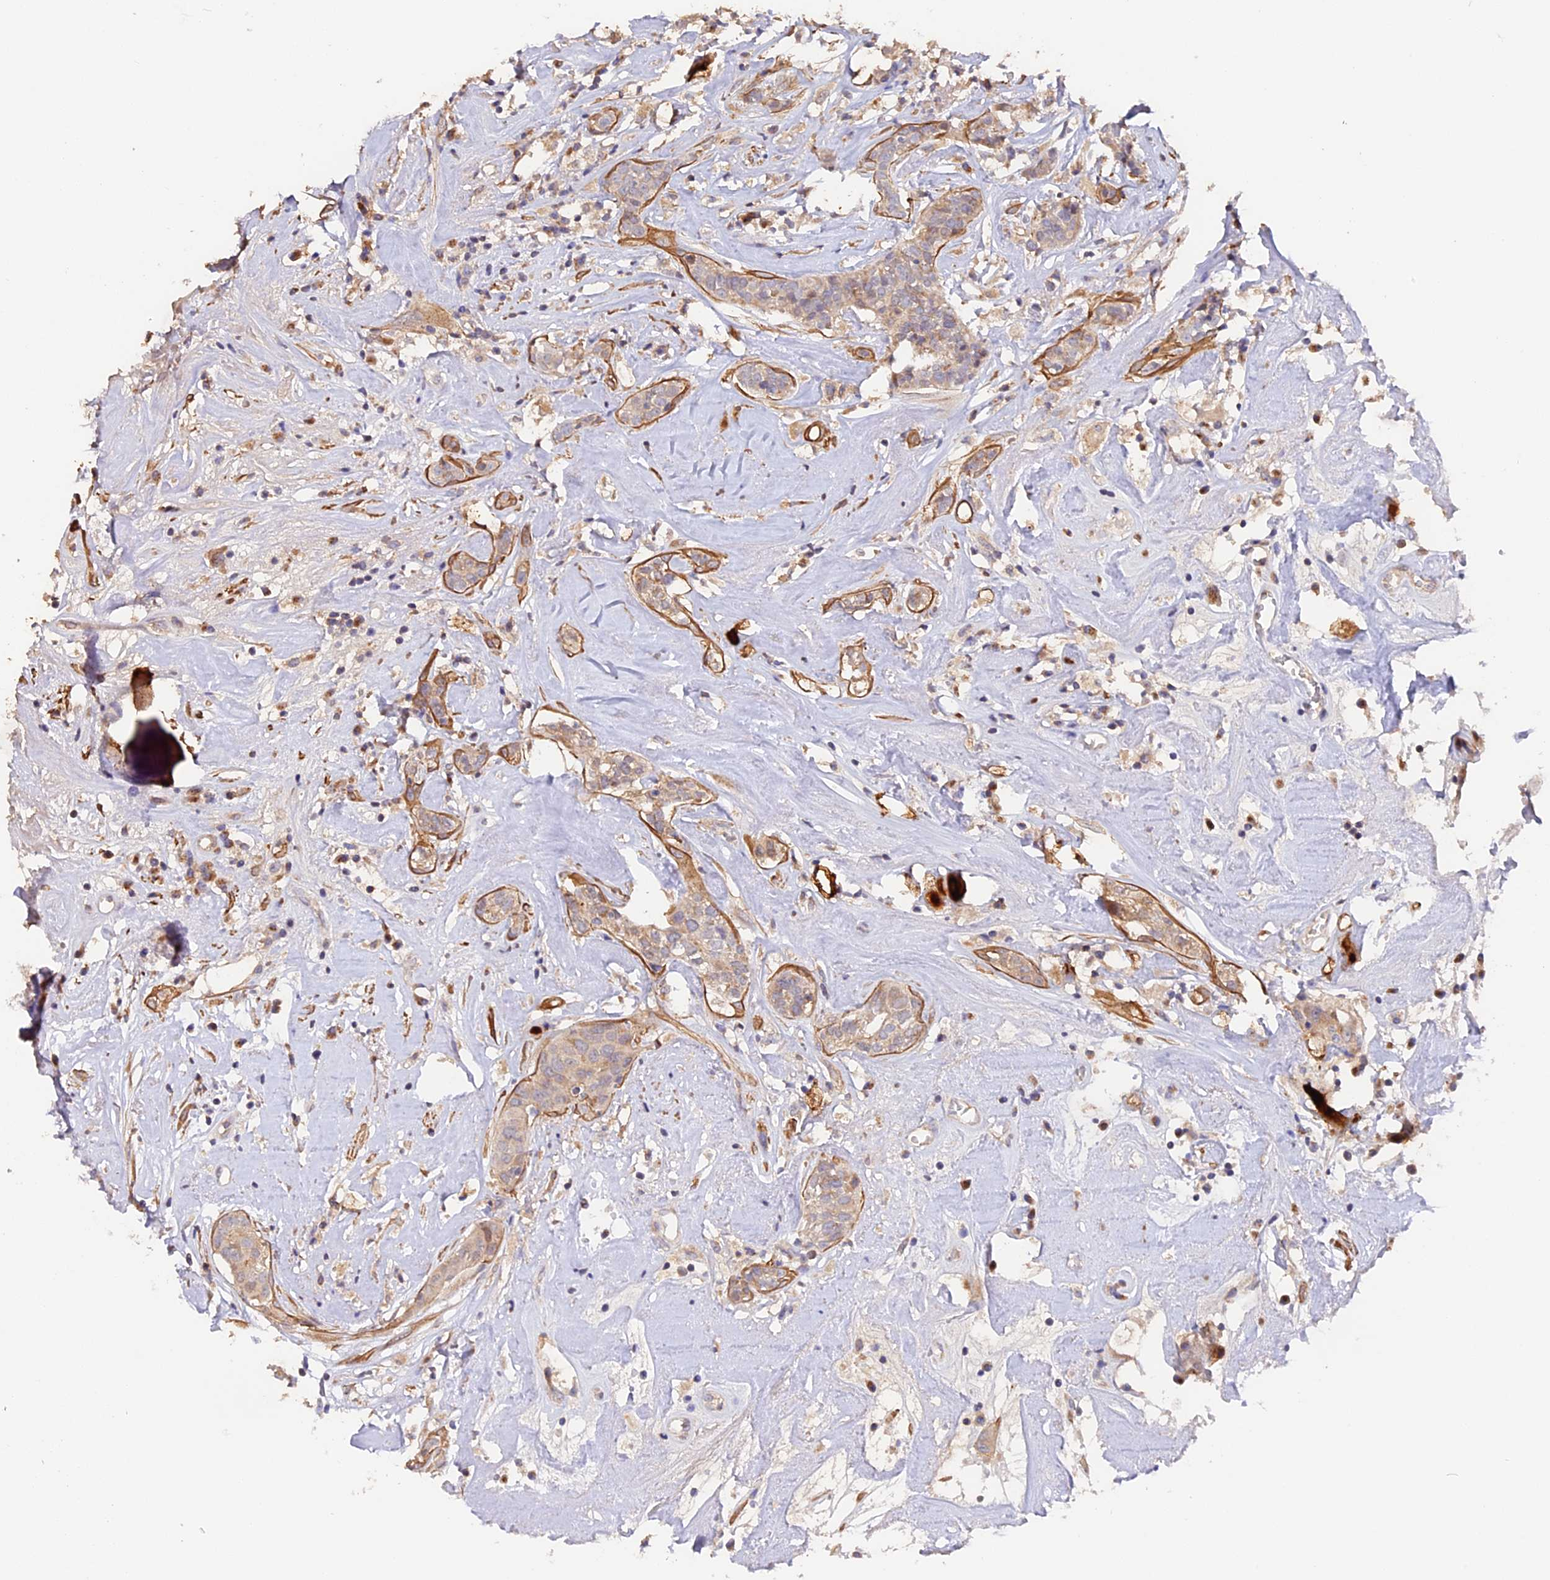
{"staining": {"intensity": "weak", "quantity": ">75%", "location": "cytoplasmic/membranous"}, "tissue": "head and neck cancer", "cell_type": "Tumor cells", "image_type": "cancer", "snomed": [{"axis": "morphology", "description": "Adenocarcinoma, NOS"}, {"axis": "topography", "description": "Salivary gland"}, {"axis": "topography", "description": "Head-Neck"}], "caption": "Immunohistochemistry (IHC) (DAB) staining of human head and neck cancer (adenocarcinoma) exhibits weak cytoplasmic/membranous protein expression in about >75% of tumor cells.", "gene": "TANGO6", "patient": {"sex": "female", "age": 65}}